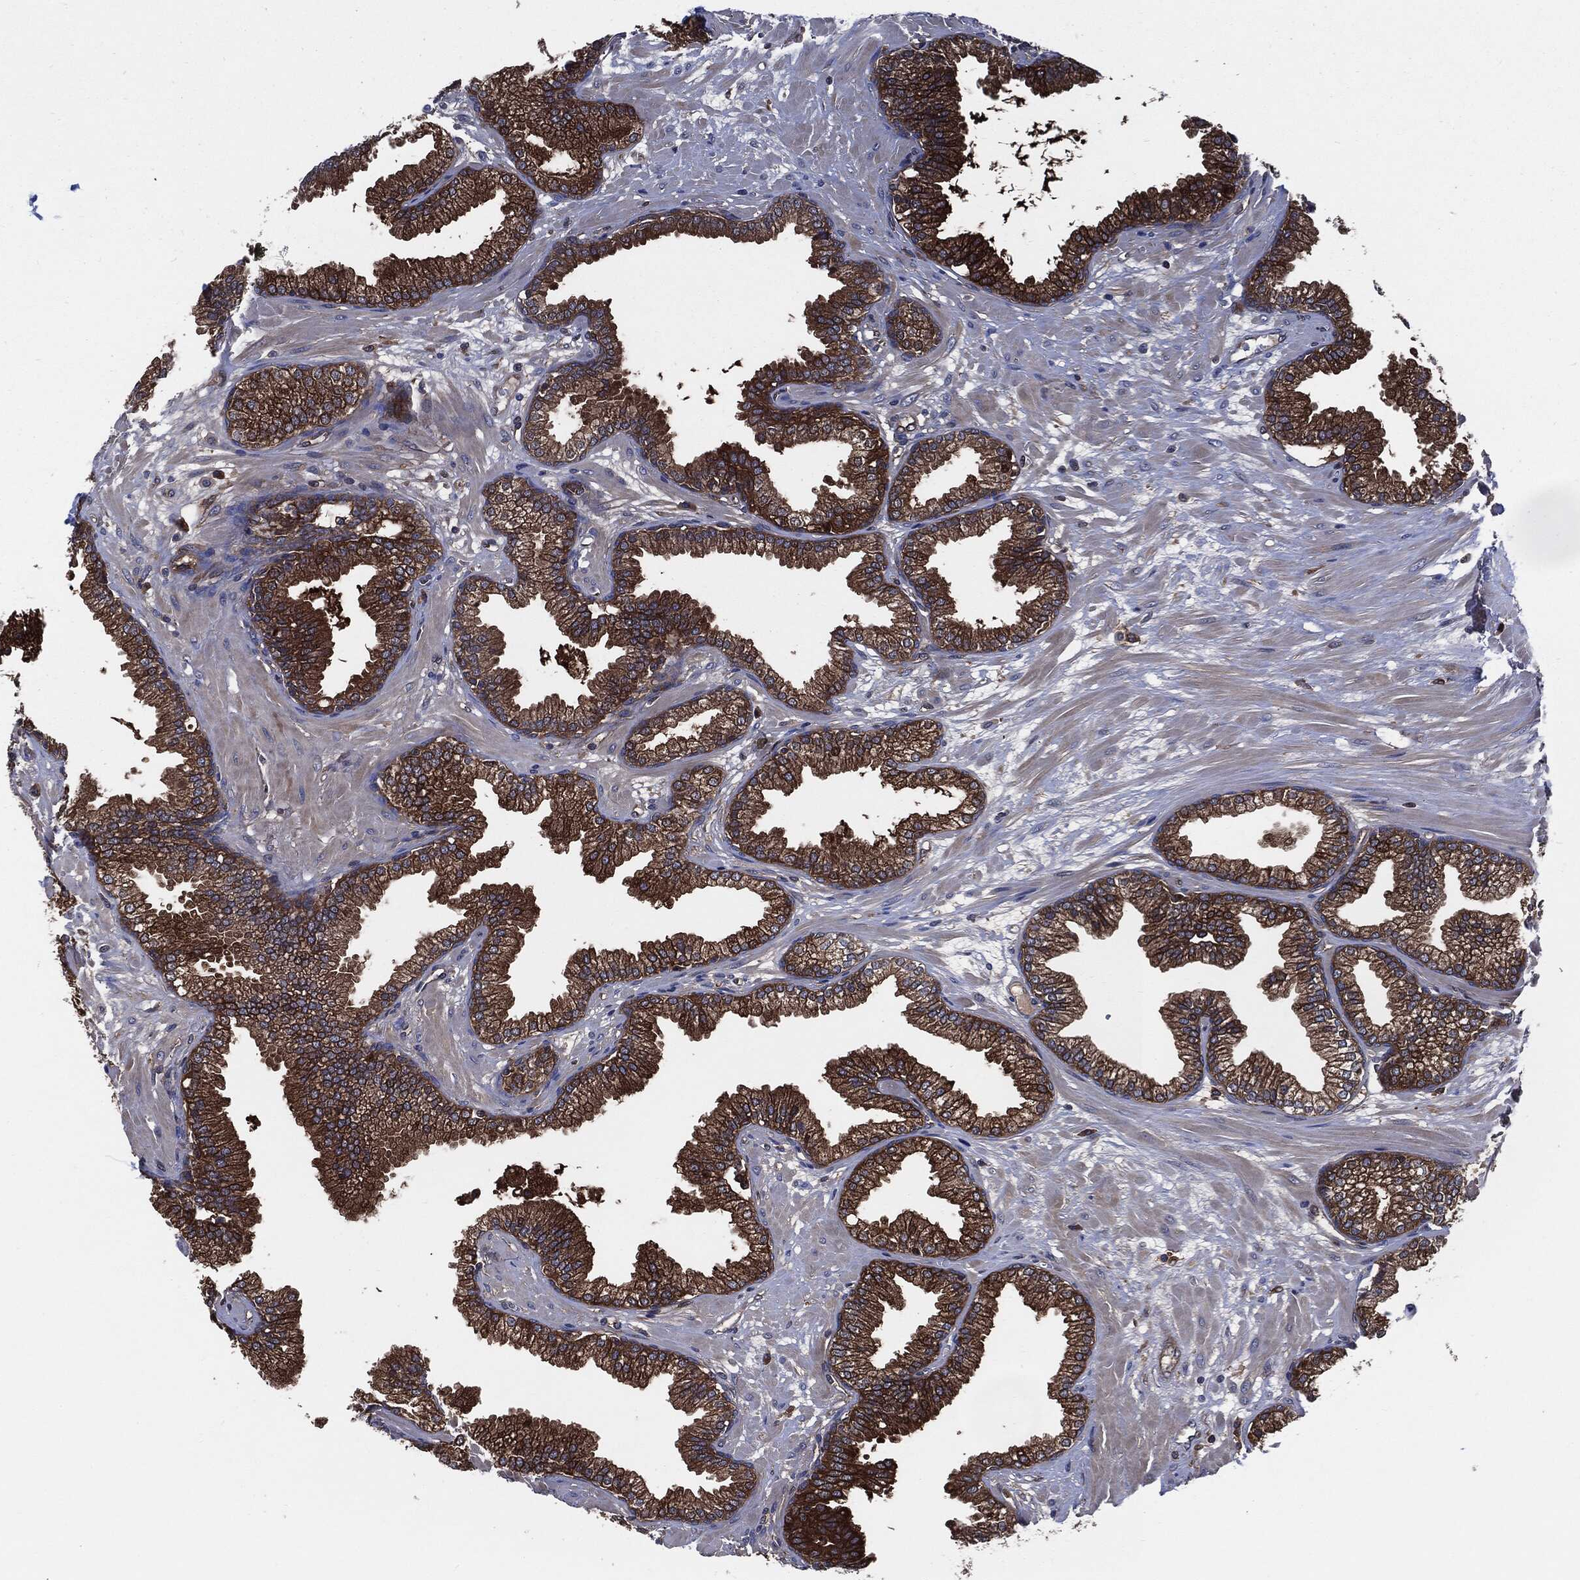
{"staining": {"intensity": "moderate", "quantity": ">75%", "location": "cytoplasmic/membranous"}, "tissue": "prostate", "cell_type": "Glandular cells", "image_type": "normal", "snomed": [{"axis": "morphology", "description": "Normal tissue, NOS"}, {"axis": "topography", "description": "Prostate"}], "caption": "About >75% of glandular cells in benign prostate demonstrate moderate cytoplasmic/membranous protein staining as visualized by brown immunohistochemical staining.", "gene": "XPNPEP1", "patient": {"sex": "male", "age": 64}}